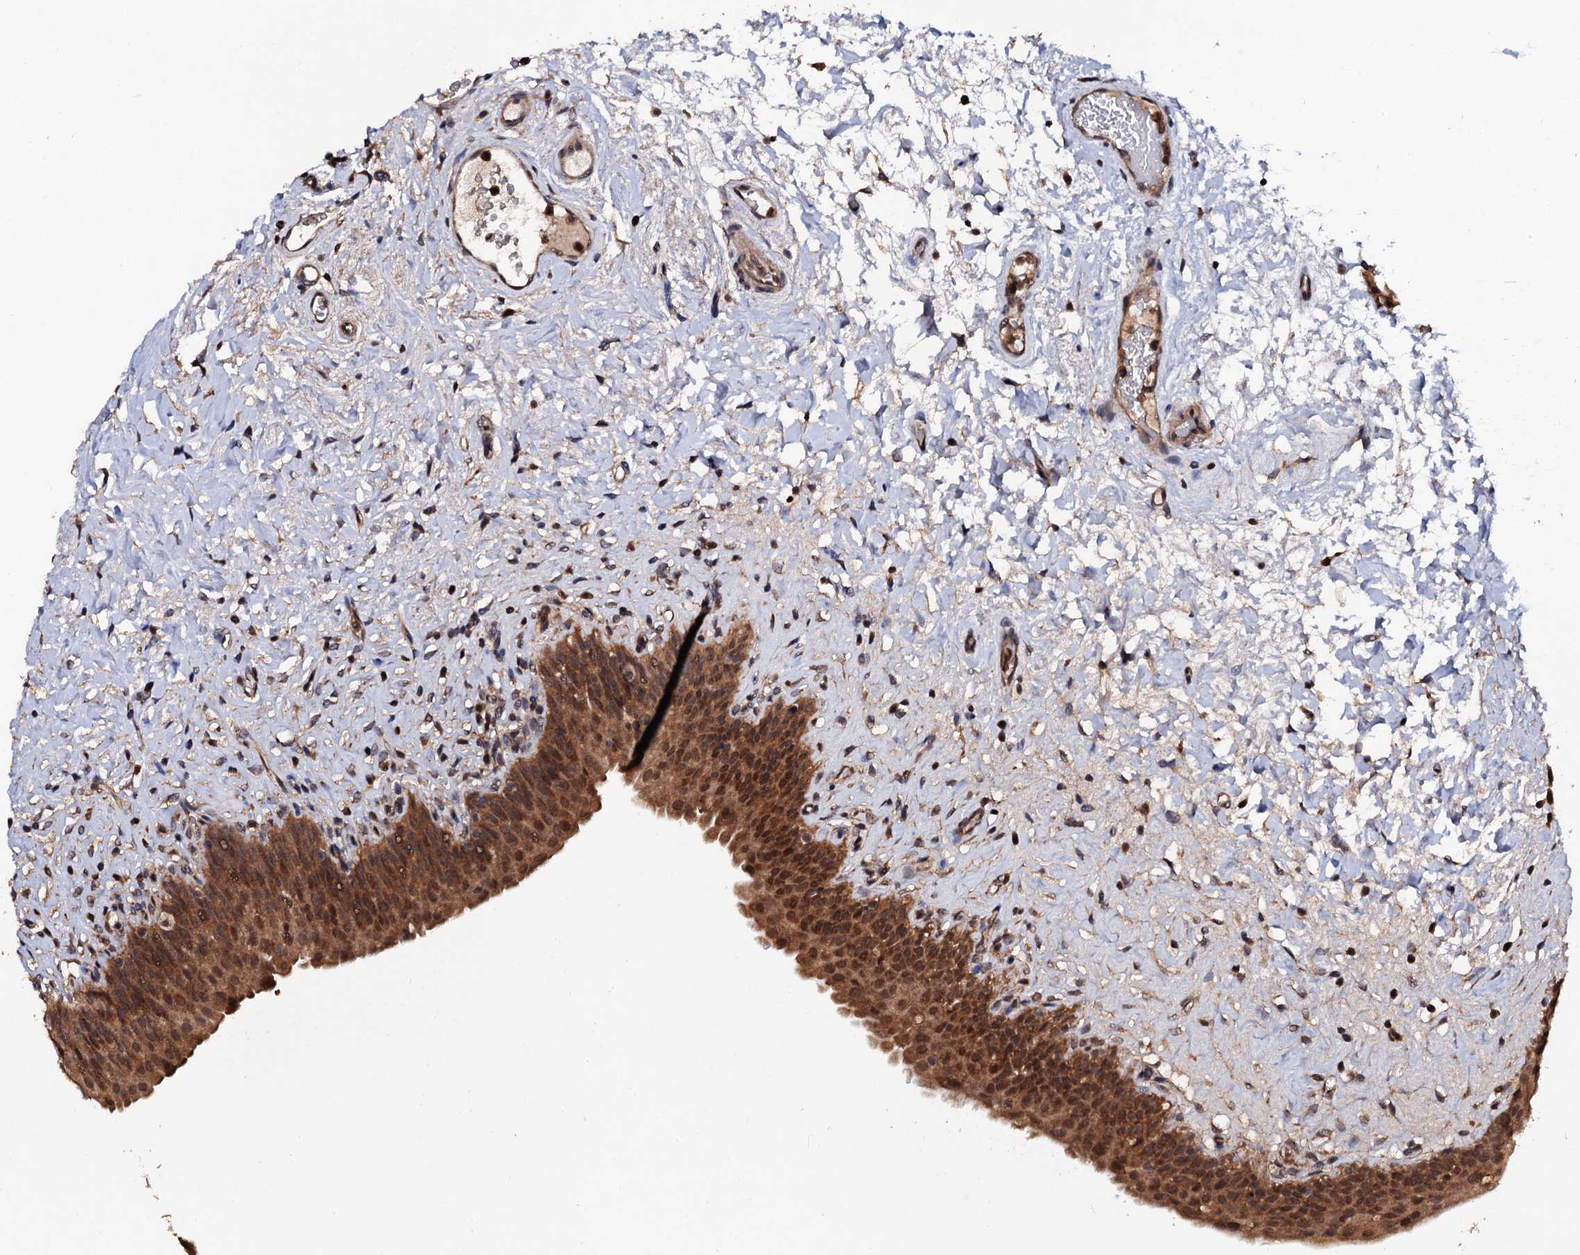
{"staining": {"intensity": "moderate", "quantity": ">75%", "location": "cytoplasmic/membranous,nuclear"}, "tissue": "urinary bladder", "cell_type": "Urothelial cells", "image_type": "normal", "snomed": [{"axis": "morphology", "description": "Normal tissue, NOS"}, {"axis": "topography", "description": "Urinary bladder"}], "caption": "Protein analysis of benign urinary bladder reveals moderate cytoplasmic/membranous,nuclear positivity in approximately >75% of urothelial cells.", "gene": "MIER2", "patient": {"sex": "male", "age": 83}}